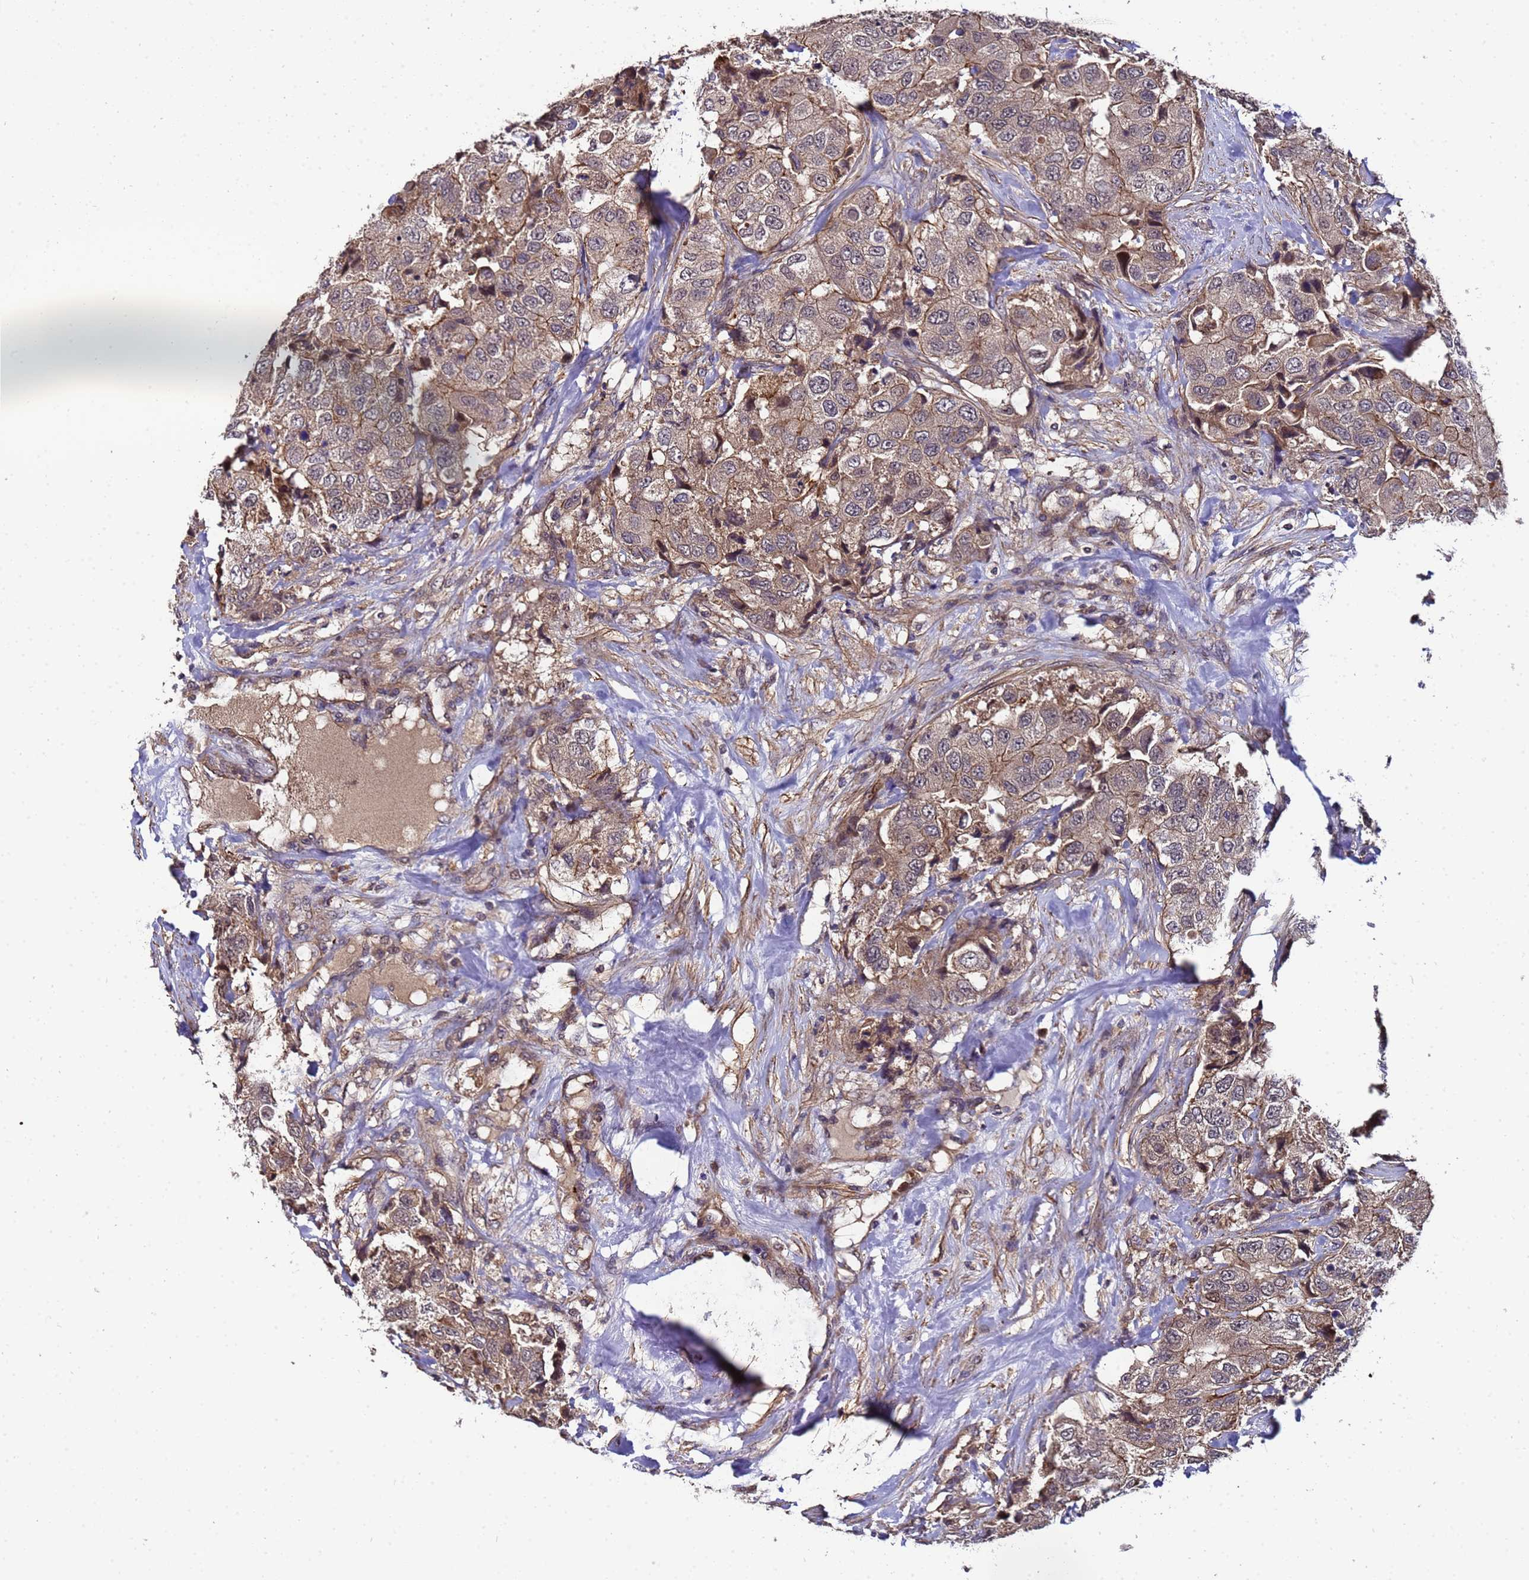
{"staining": {"intensity": "weak", "quantity": "25%-75%", "location": "cytoplasmic/membranous"}, "tissue": "breast cancer", "cell_type": "Tumor cells", "image_type": "cancer", "snomed": [{"axis": "morphology", "description": "Duct carcinoma"}, {"axis": "topography", "description": "Breast"}], "caption": "Approximately 25%-75% of tumor cells in breast cancer show weak cytoplasmic/membranous protein positivity as visualized by brown immunohistochemical staining.", "gene": "GSTCD", "patient": {"sex": "female", "age": 62}}